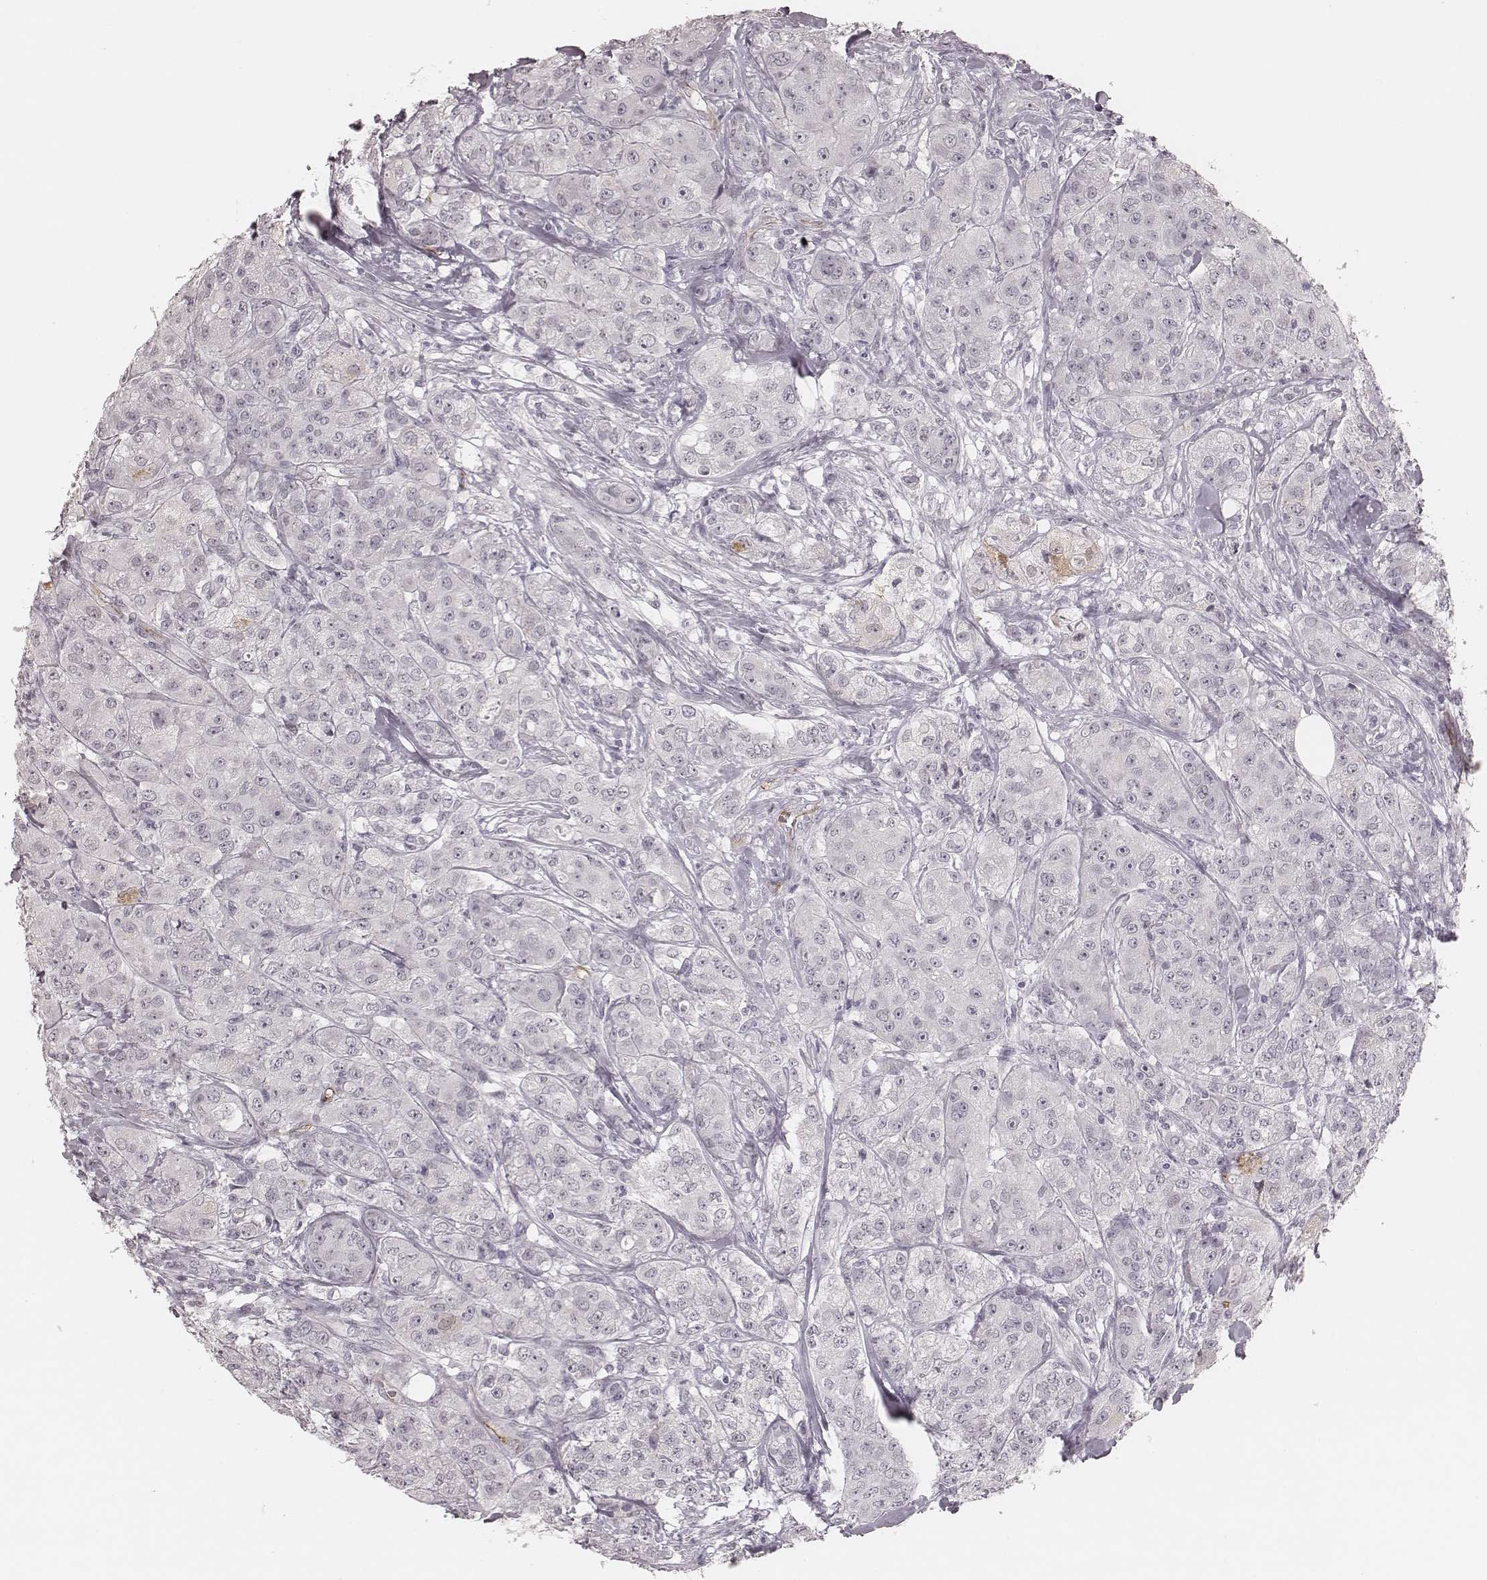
{"staining": {"intensity": "negative", "quantity": "none", "location": "none"}, "tissue": "breast cancer", "cell_type": "Tumor cells", "image_type": "cancer", "snomed": [{"axis": "morphology", "description": "Duct carcinoma"}, {"axis": "topography", "description": "Breast"}], "caption": "This is a photomicrograph of immunohistochemistry staining of breast cancer (invasive ductal carcinoma), which shows no positivity in tumor cells. (Brightfield microscopy of DAB (3,3'-diaminobenzidine) immunohistochemistry at high magnification).", "gene": "KITLG", "patient": {"sex": "female", "age": 43}}